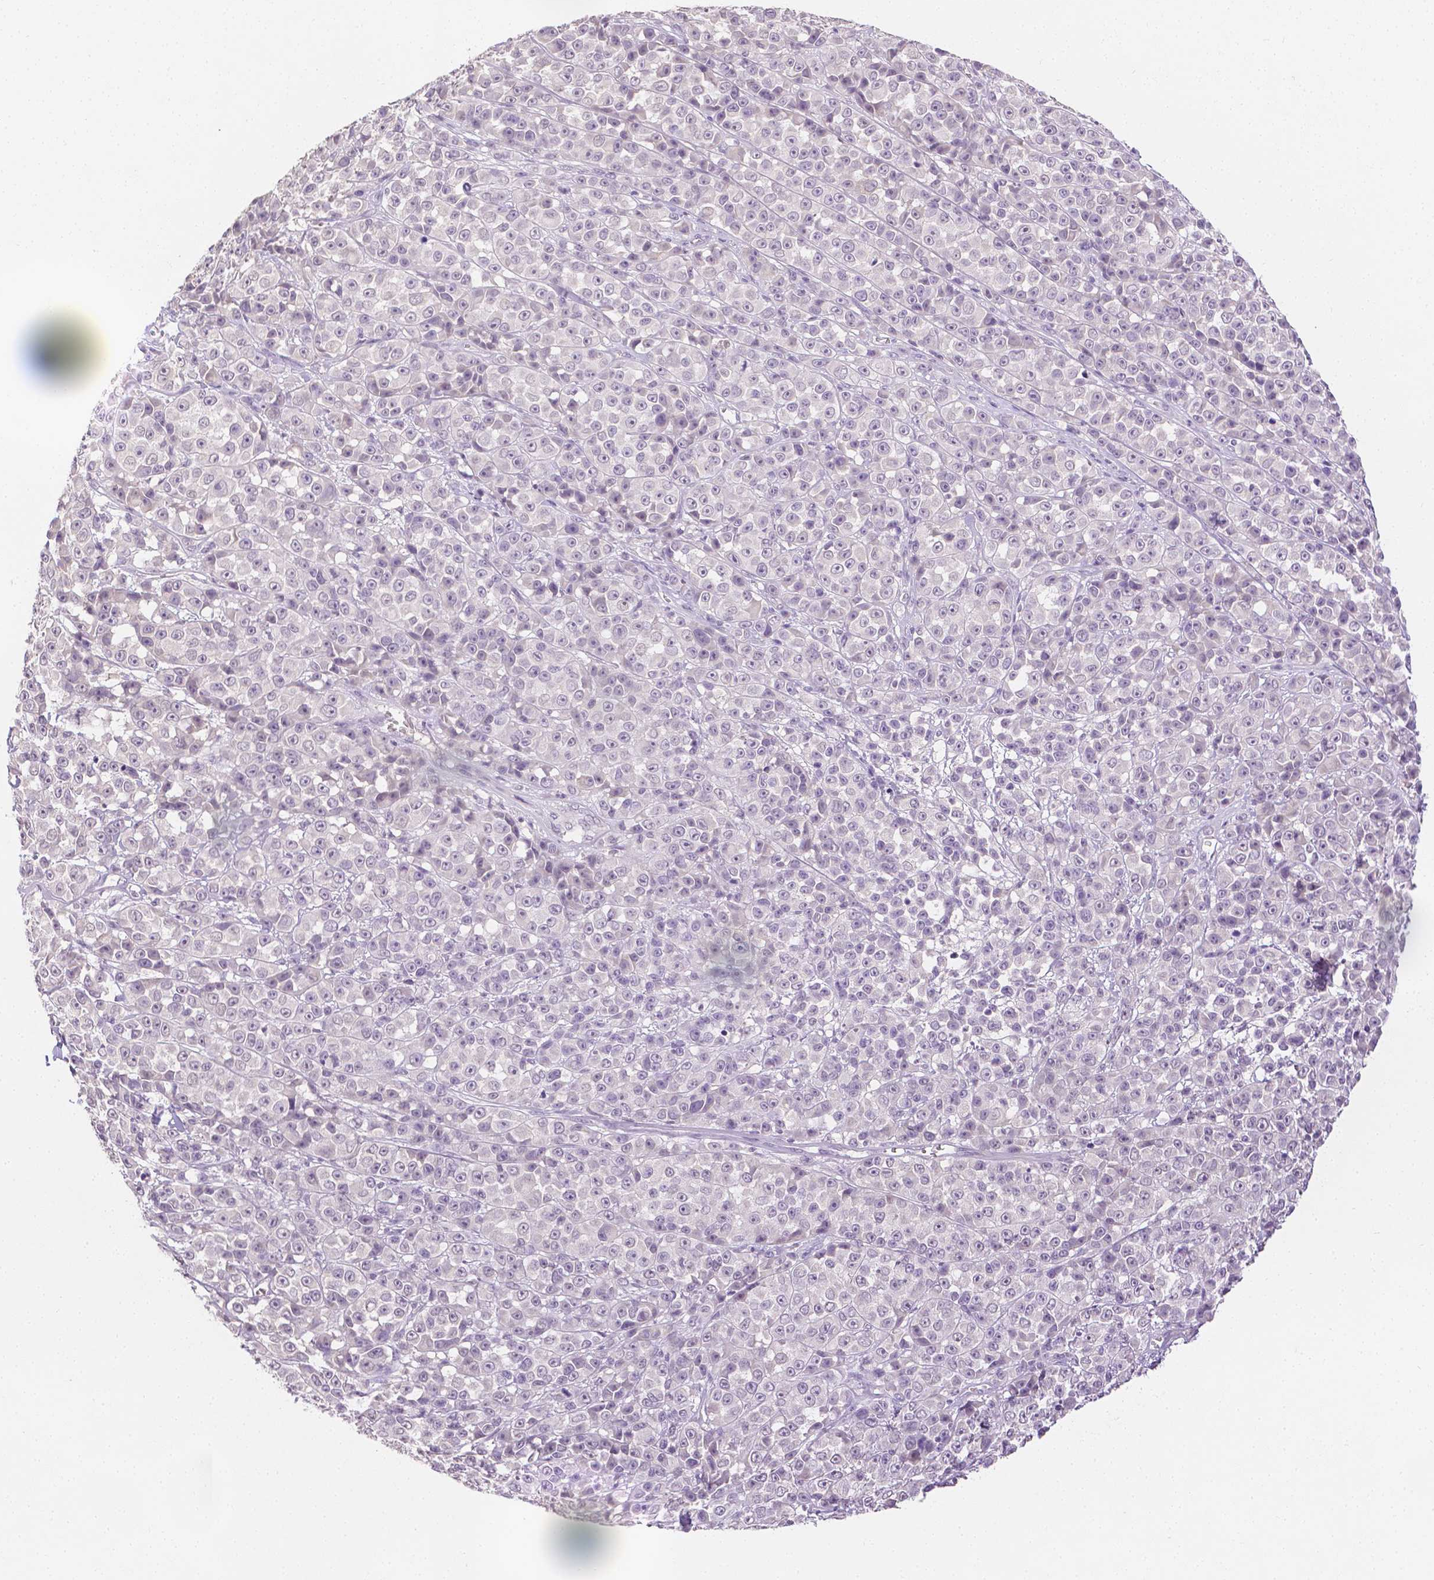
{"staining": {"intensity": "negative", "quantity": "none", "location": "none"}, "tissue": "melanoma", "cell_type": "Tumor cells", "image_type": "cancer", "snomed": [{"axis": "morphology", "description": "Malignant melanoma, NOS"}, {"axis": "topography", "description": "Skin"}, {"axis": "topography", "description": "Skin of back"}], "caption": "Tumor cells show no significant expression in malignant melanoma.", "gene": "TGM1", "patient": {"sex": "male", "age": 91}}